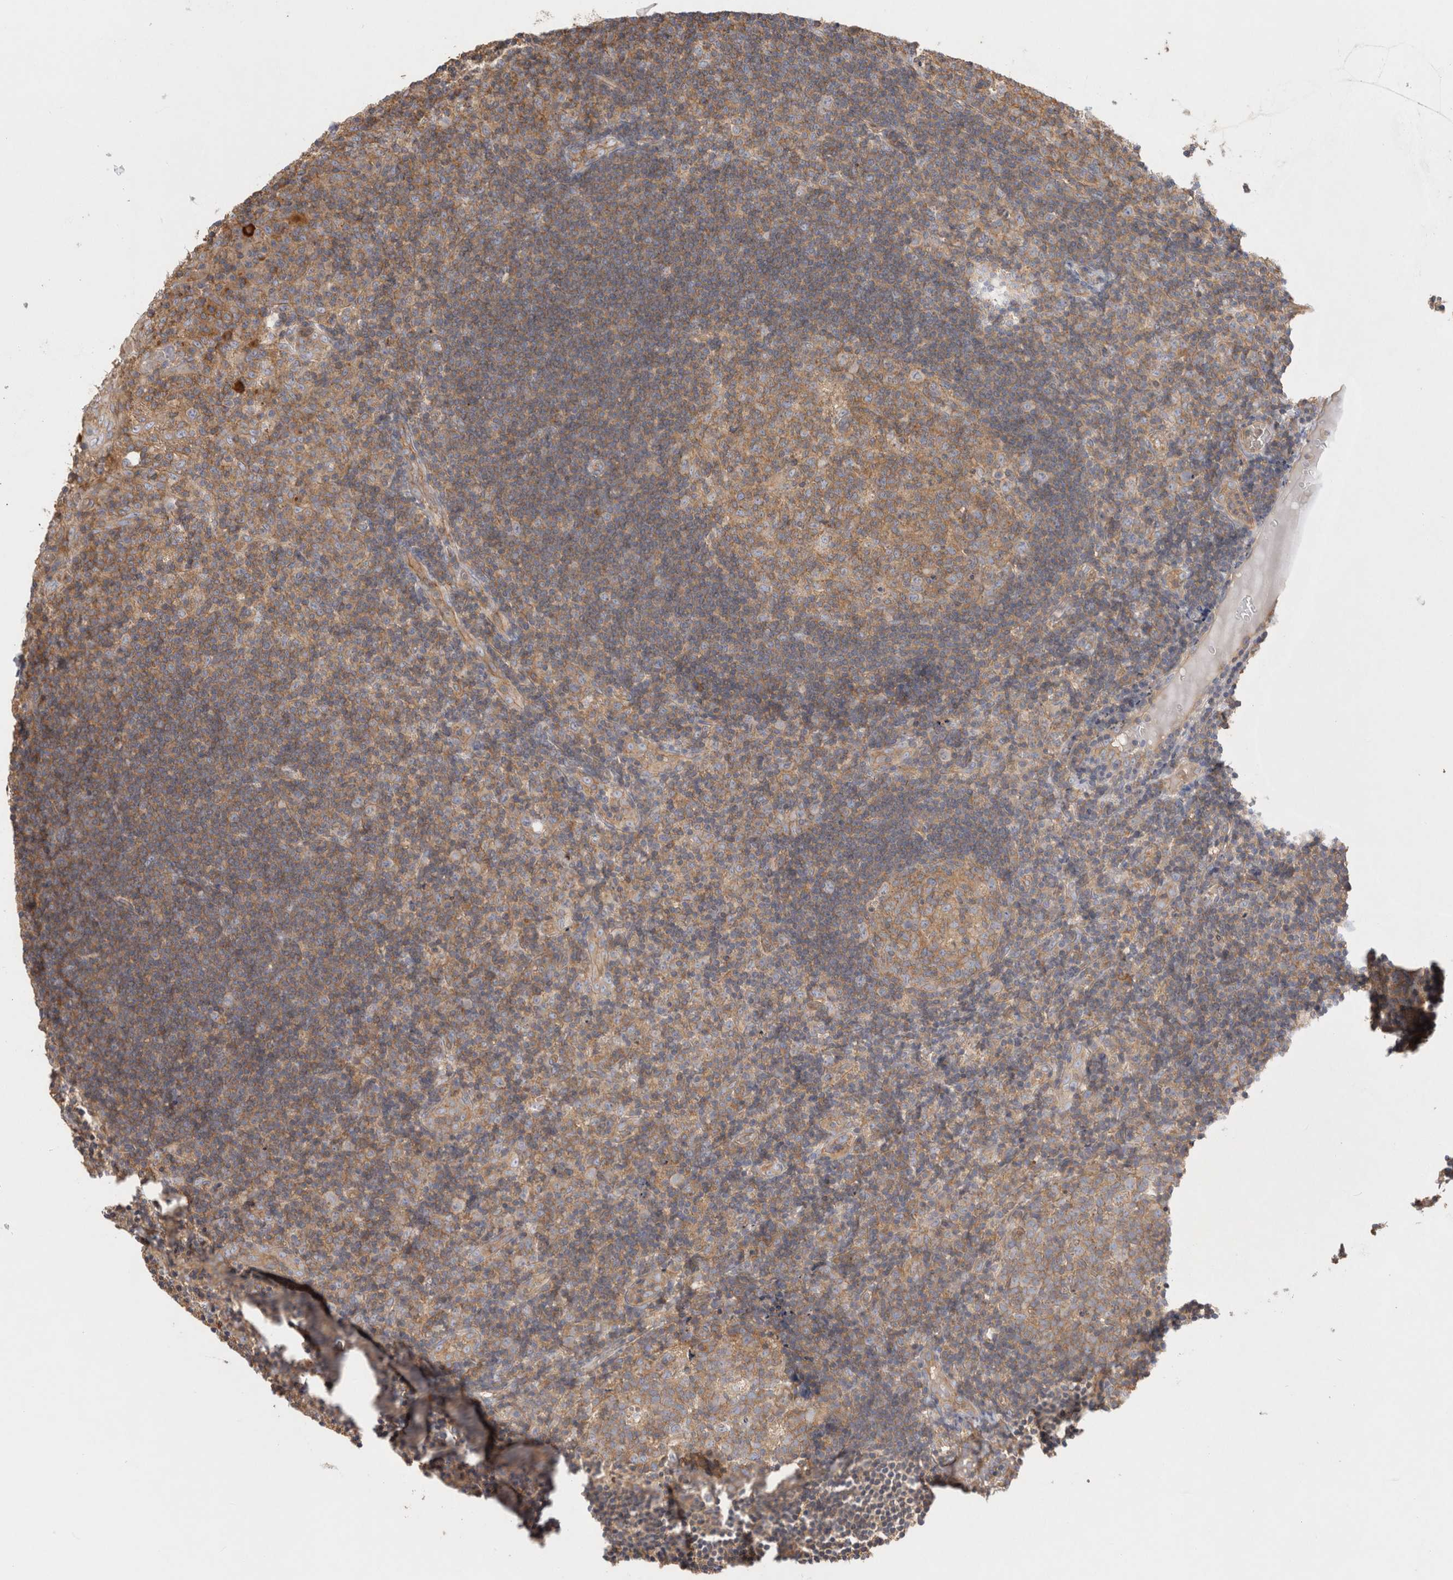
{"staining": {"intensity": "moderate", "quantity": ">75%", "location": "cytoplasmic/membranous"}, "tissue": "tonsil", "cell_type": "Germinal center cells", "image_type": "normal", "snomed": [{"axis": "morphology", "description": "Normal tissue, NOS"}, {"axis": "topography", "description": "Tonsil"}], "caption": "Germinal center cells demonstrate moderate cytoplasmic/membranous positivity in about >75% of cells in unremarkable tonsil. (Brightfield microscopy of DAB IHC at high magnification).", "gene": "CHMP6", "patient": {"sex": "female", "age": 40}}